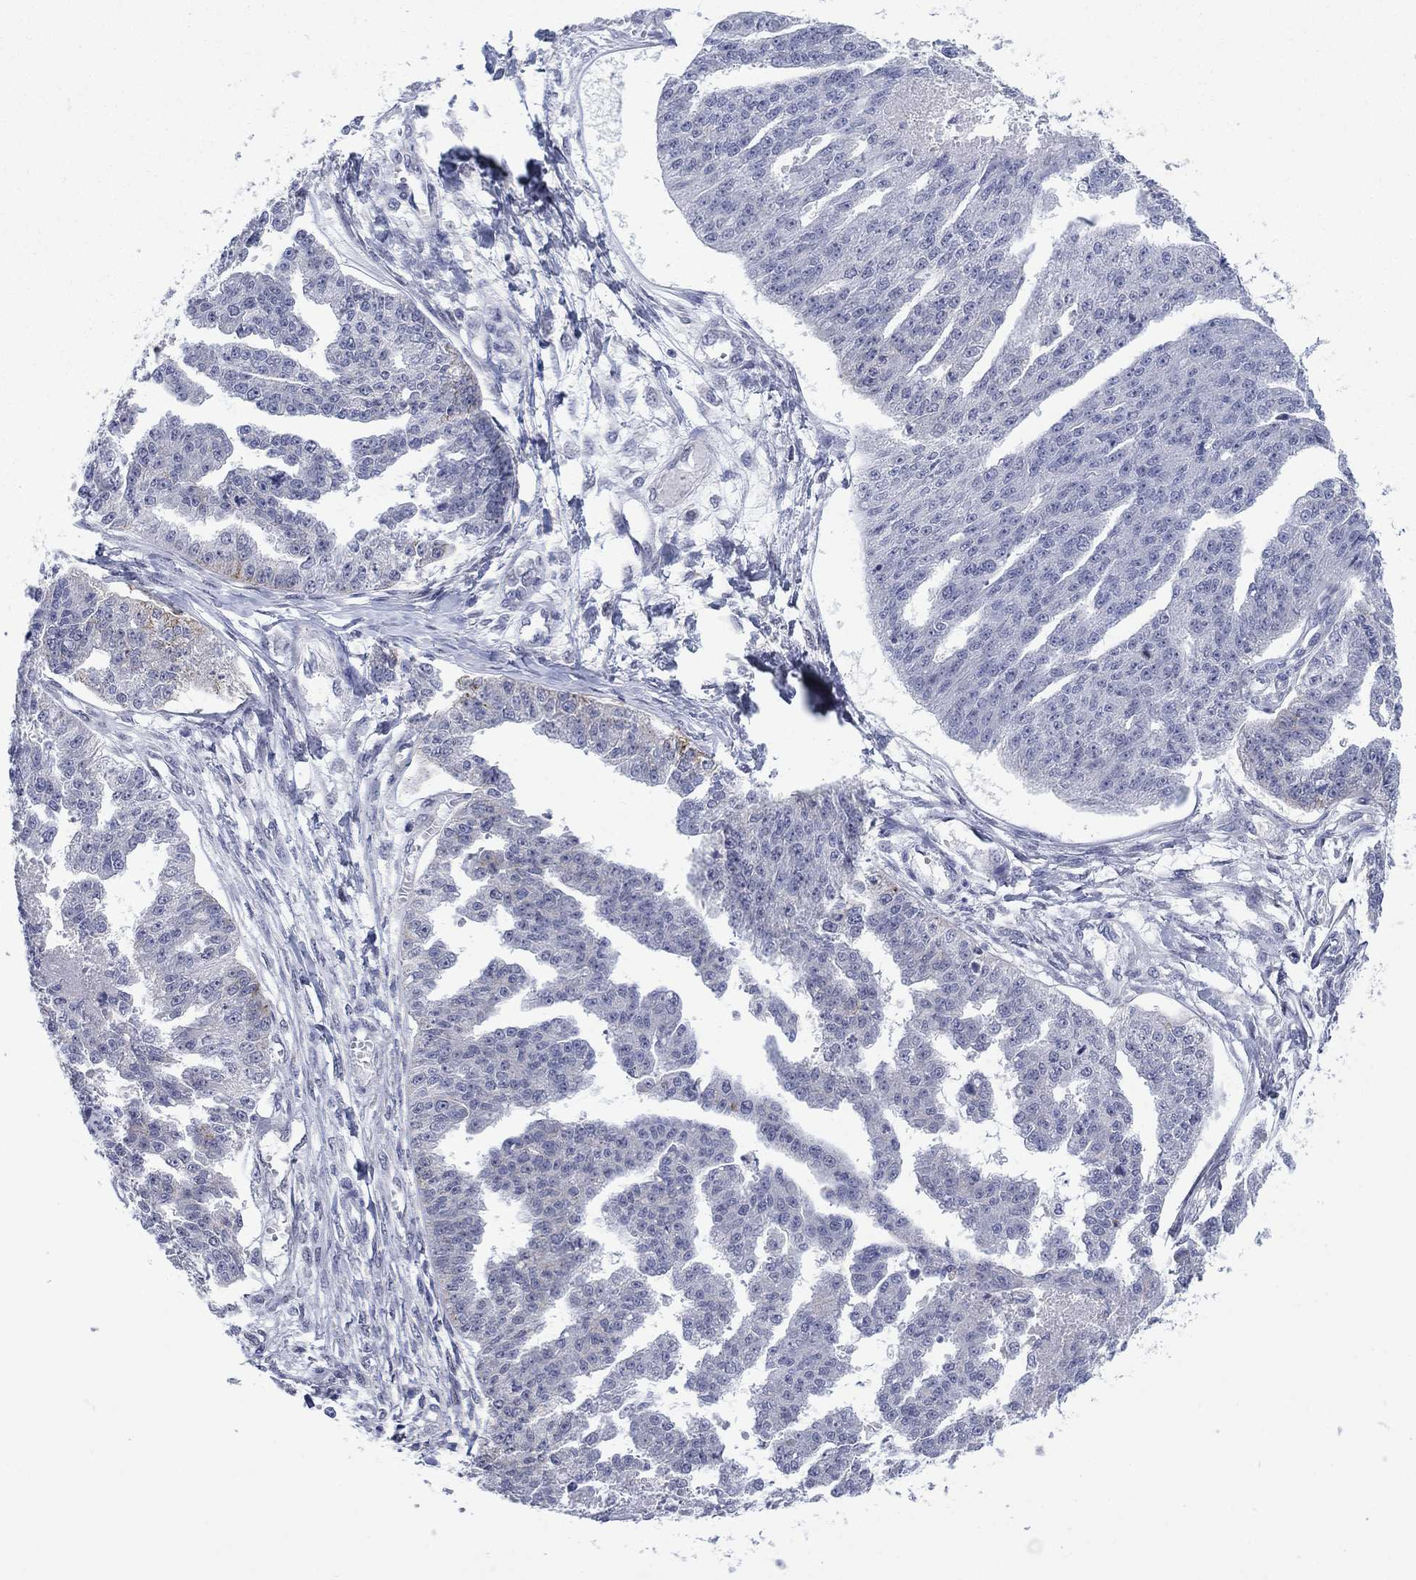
{"staining": {"intensity": "moderate", "quantity": "<25%", "location": "cytoplasmic/membranous"}, "tissue": "ovarian cancer", "cell_type": "Tumor cells", "image_type": "cancer", "snomed": [{"axis": "morphology", "description": "Cystadenocarcinoma, serous, NOS"}, {"axis": "topography", "description": "Ovary"}], "caption": "A brown stain shows moderate cytoplasmic/membranous positivity of a protein in human ovarian cancer (serous cystadenocarcinoma) tumor cells. (DAB (3,3'-diaminobenzidine) = brown stain, brightfield microscopy at high magnification).", "gene": "SDC1", "patient": {"sex": "female", "age": 58}}